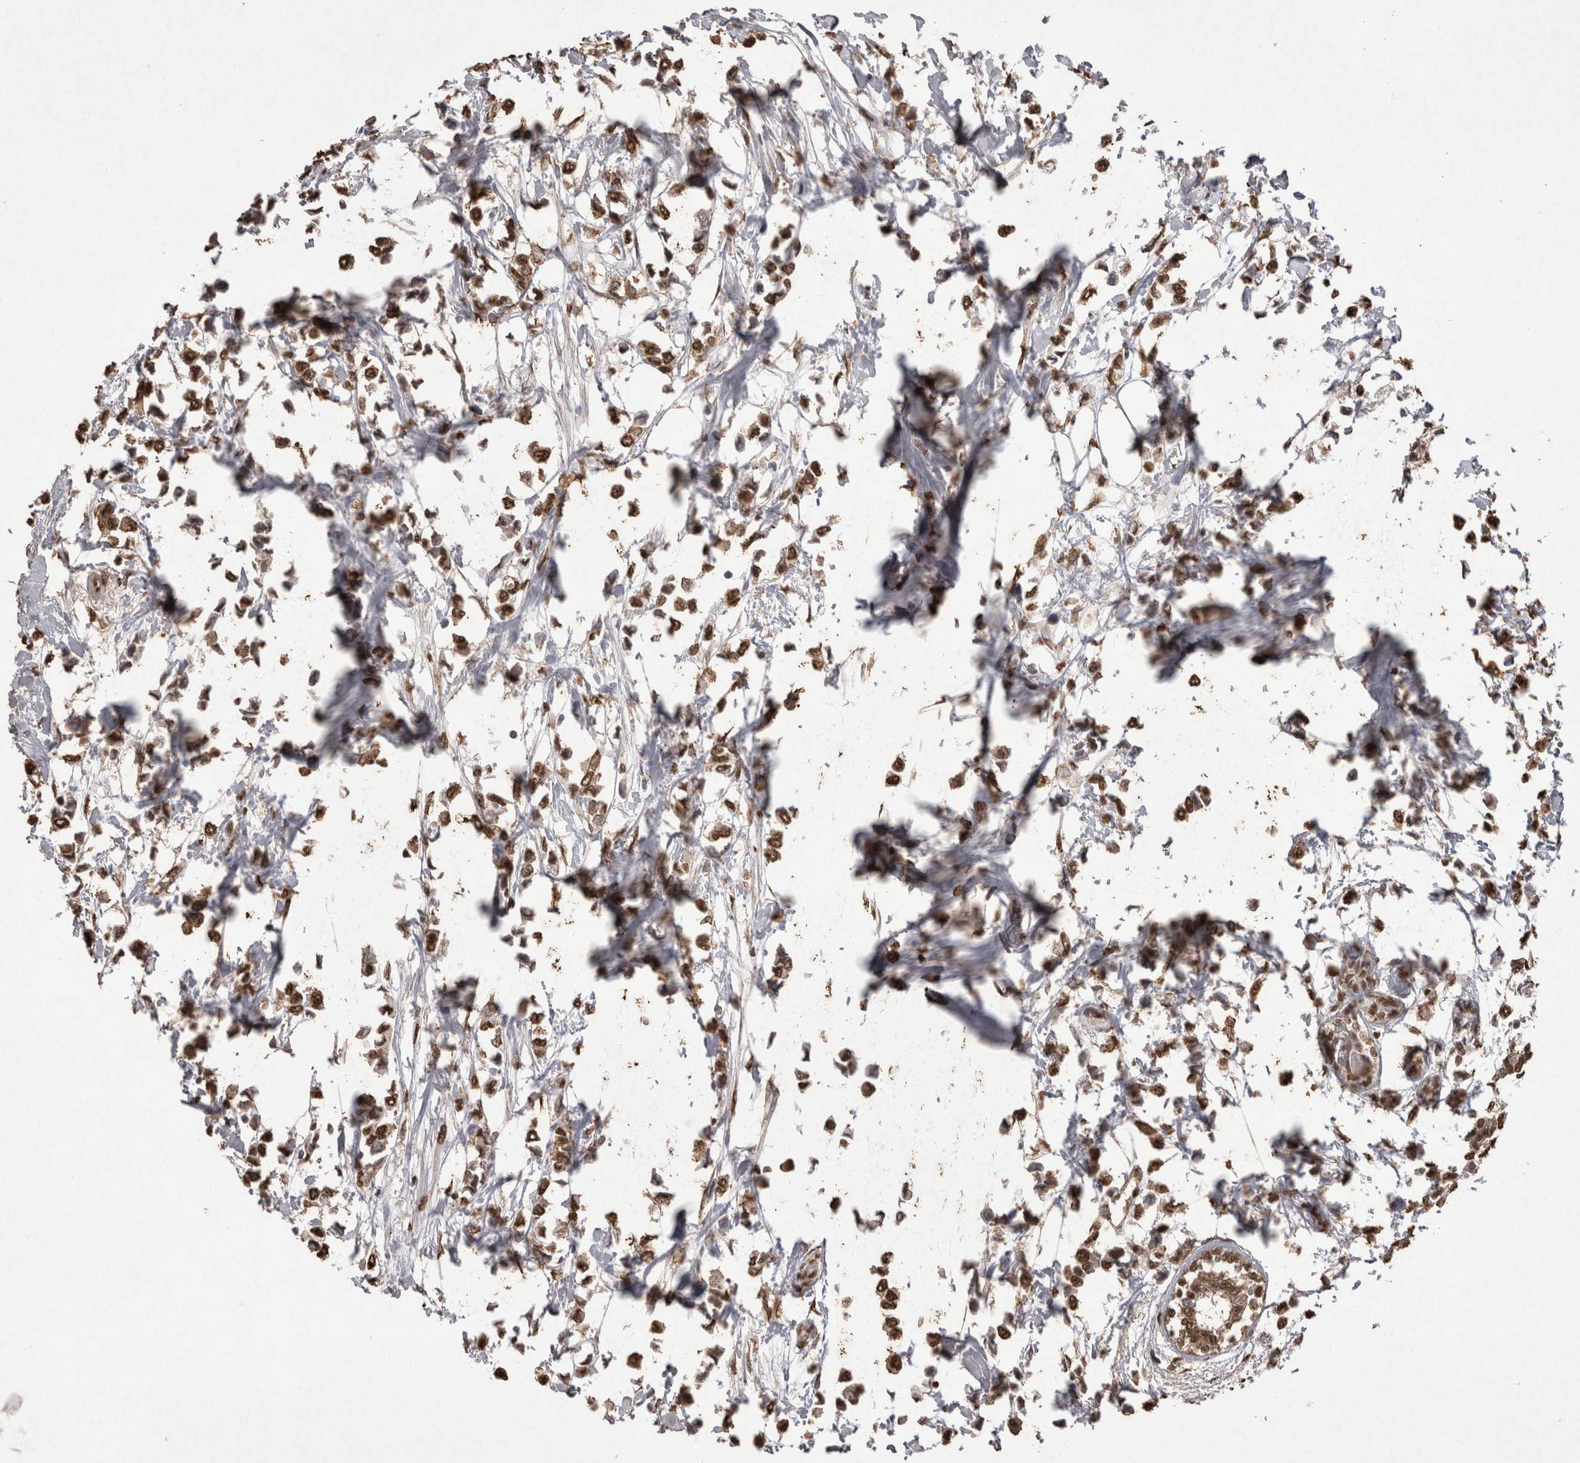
{"staining": {"intensity": "moderate", "quantity": ">75%", "location": "nuclear"}, "tissue": "breast cancer", "cell_type": "Tumor cells", "image_type": "cancer", "snomed": [{"axis": "morphology", "description": "Lobular carcinoma"}, {"axis": "topography", "description": "Breast"}], "caption": "There is medium levels of moderate nuclear staining in tumor cells of breast lobular carcinoma, as demonstrated by immunohistochemical staining (brown color).", "gene": "POU5F1", "patient": {"sex": "female", "age": 51}}